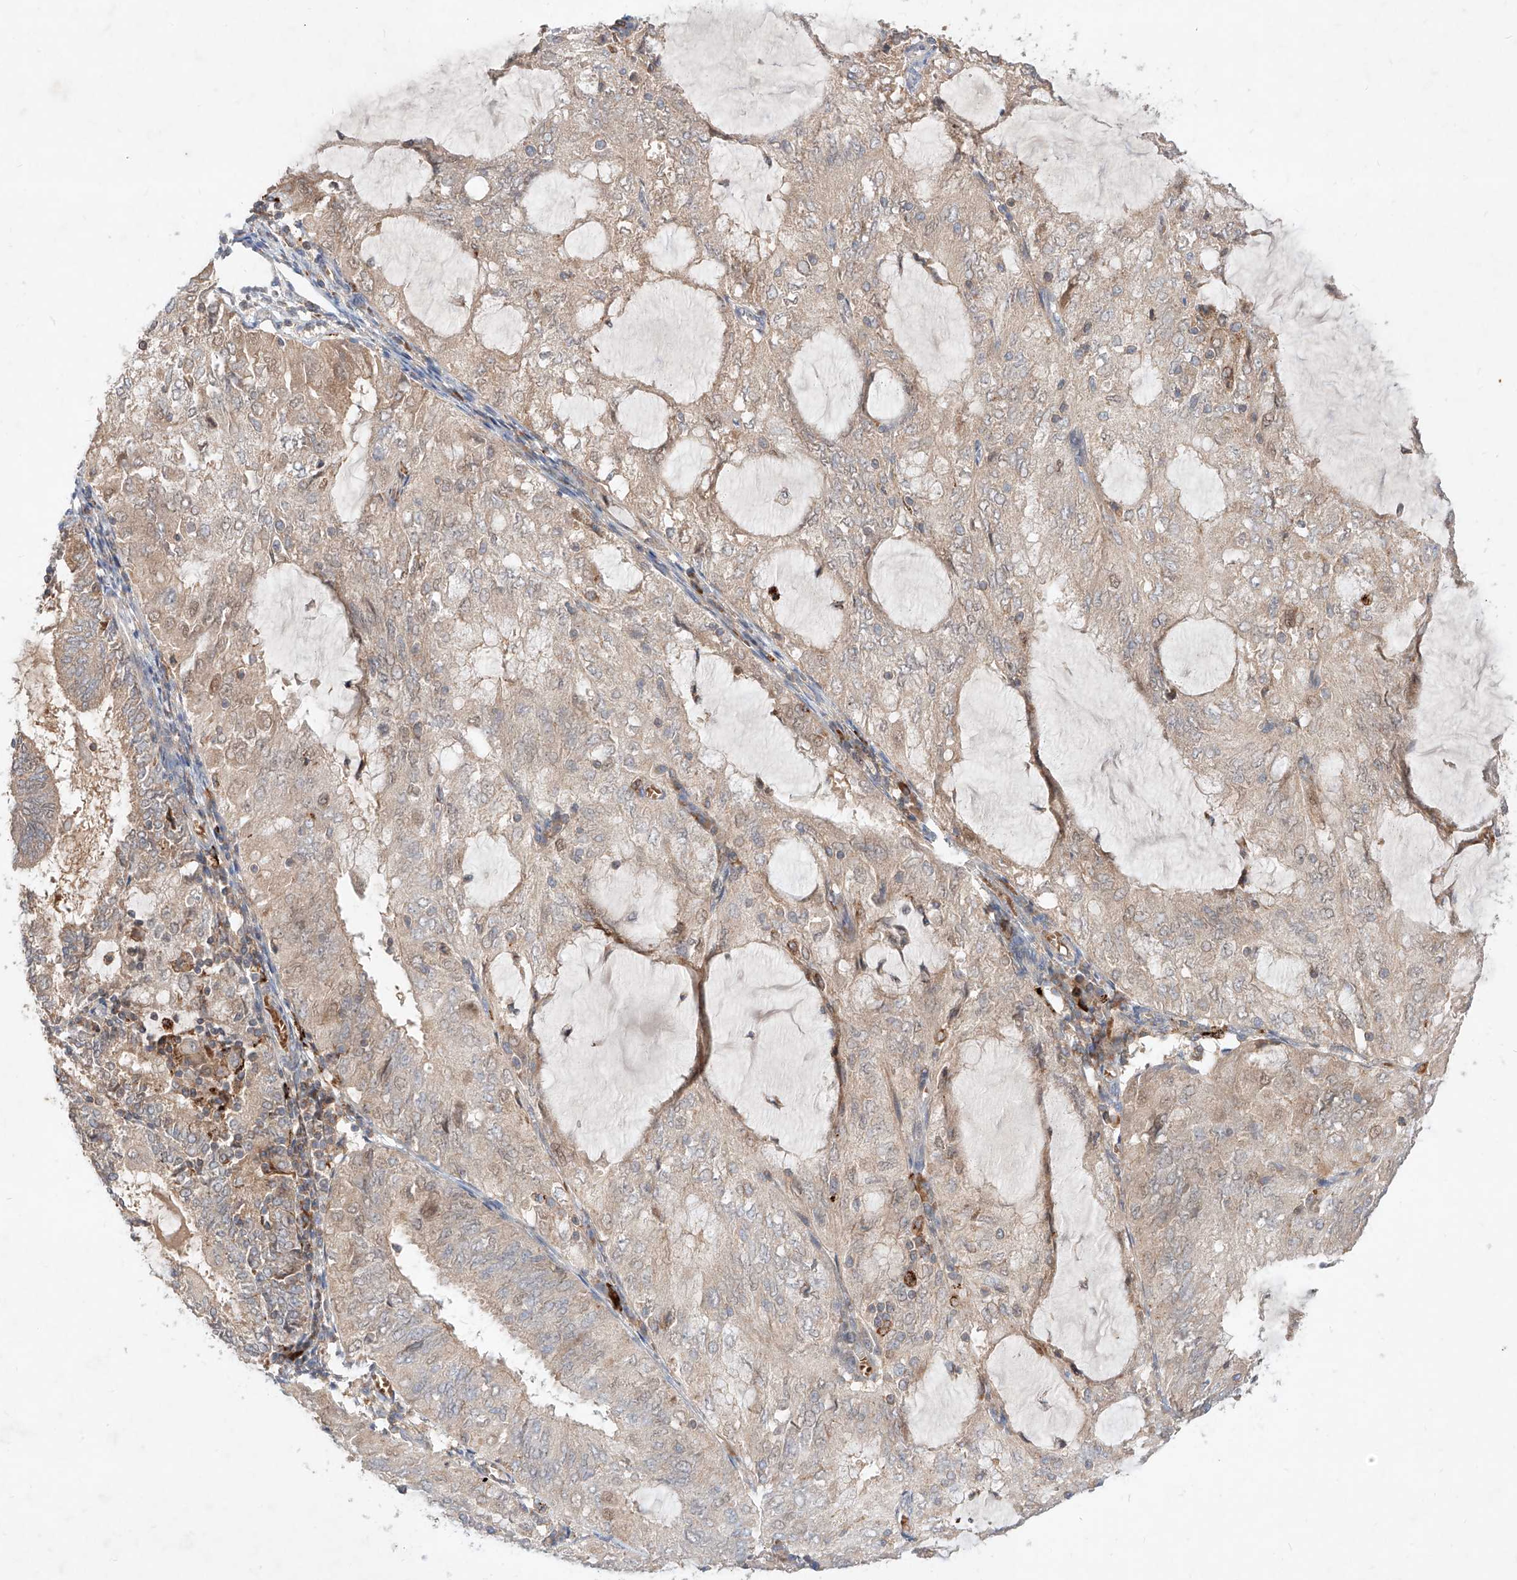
{"staining": {"intensity": "weak", "quantity": "25%-75%", "location": "cytoplasmic/membranous,nuclear"}, "tissue": "endometrial cancer", "cell_type": "Tumor cells", "image_type": "cancer", "snomed": [{"axis": "morphology", "description": "Adenocarcinoma, NOS"}, {"axis": "topography", "description": "Endometrium"}], "caption": "The immunohistochemical stain shows weak cytoplasmic/membranous and nuclear expression in tumor cells of endometrial adenocarcinoma tissue.", "gene": "TSNAX", "patient": {"sex": "female", "age": 81}}